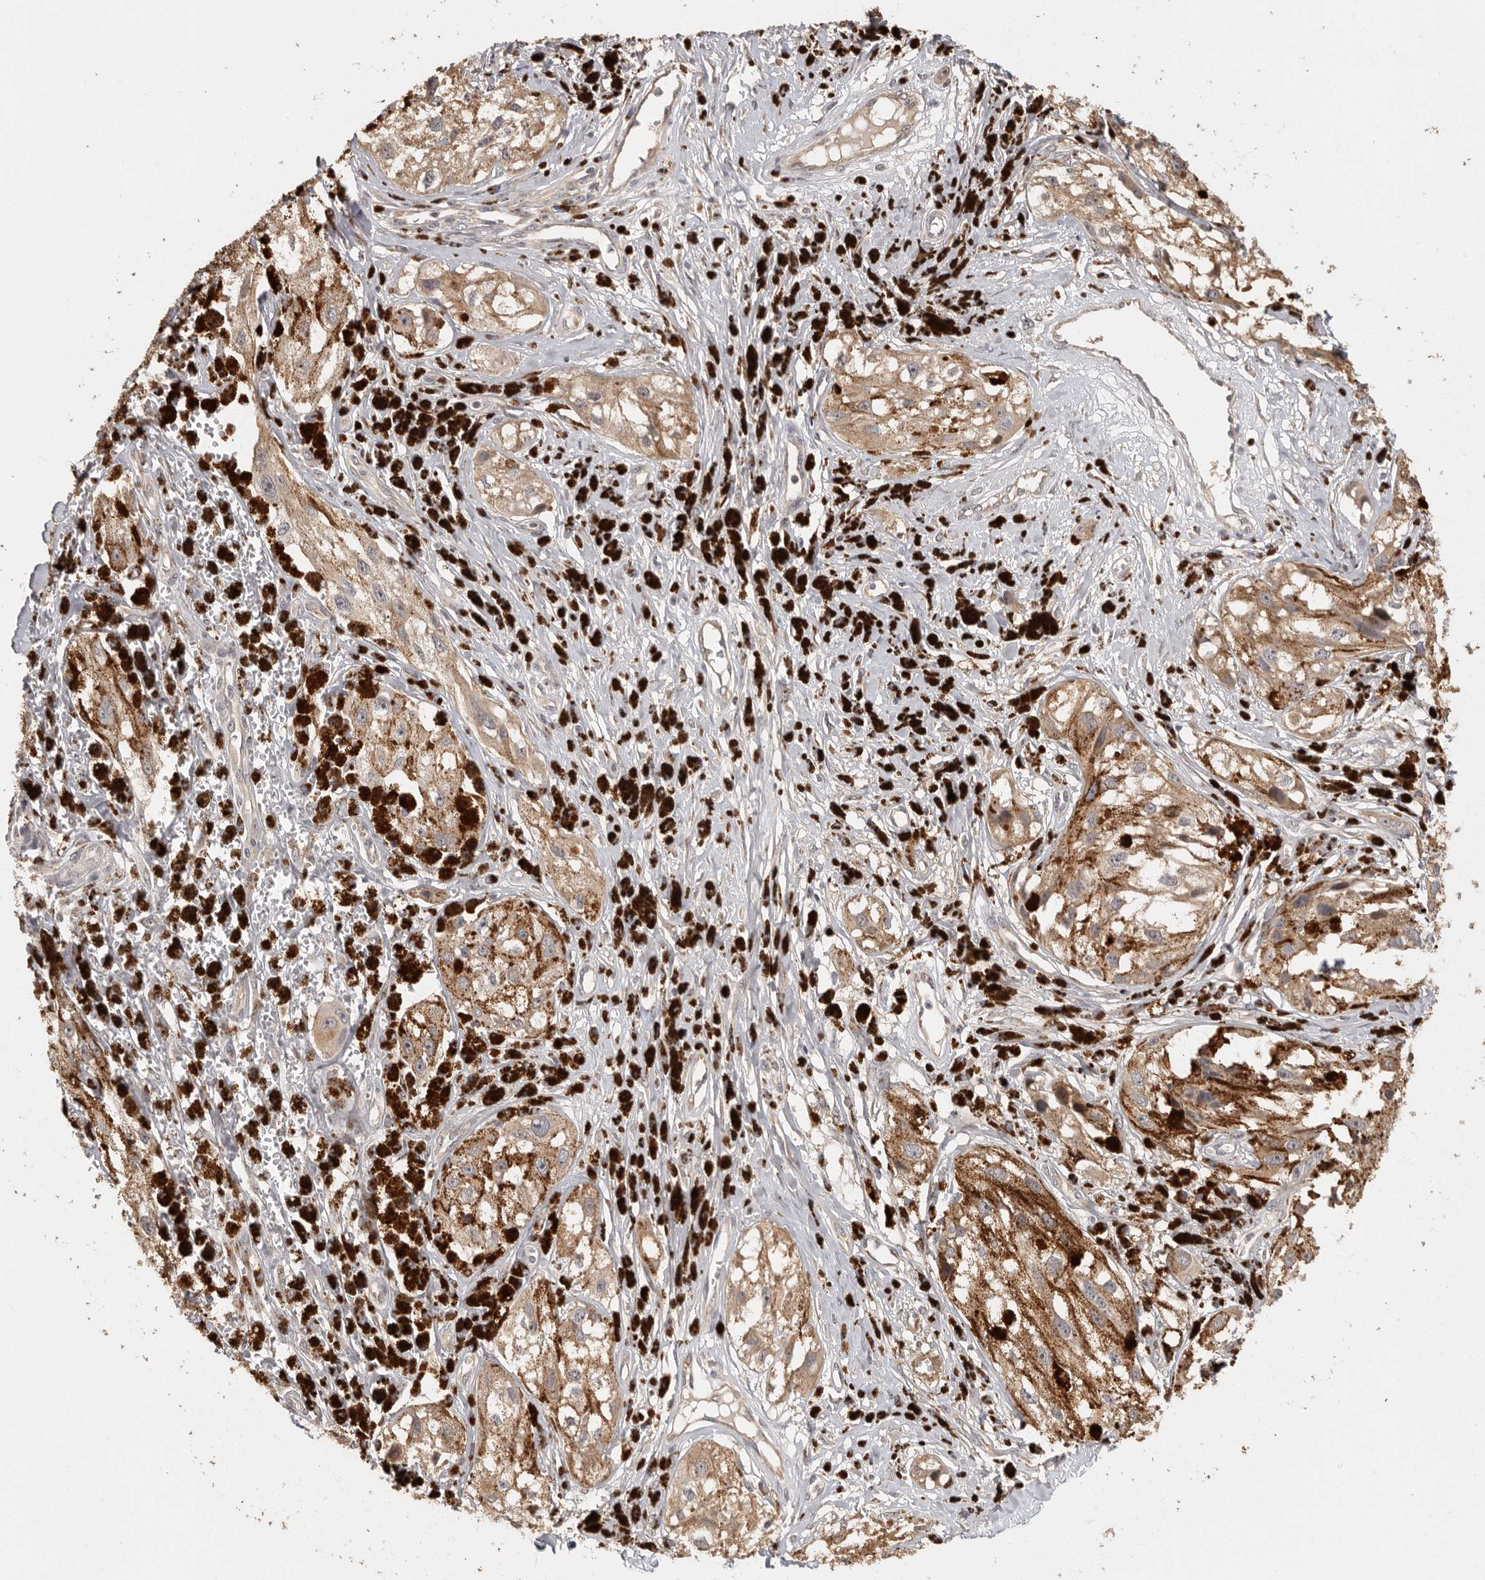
{"staining": {"intensity": "moderate", "quantity": ">75%", "location": "cytoplasmic/membranous"}, "tissue": "melanoma", "cell_type": "Tumor cells", "image_type": "cancer", "snomed": [{"axis": "morphology", "description": "Malignant melanoma, NOS"}, {"axis": "topography", "description": "Skin"}], "caption": "DAB immunohistochemical staining of malignant melanoma demonstrates moderate cytoplasmic/membranous protein staining in approximately >75% of tumor cells.", "gene": "BAIAP2", "patient": {"sex": "male", "age": 88}}